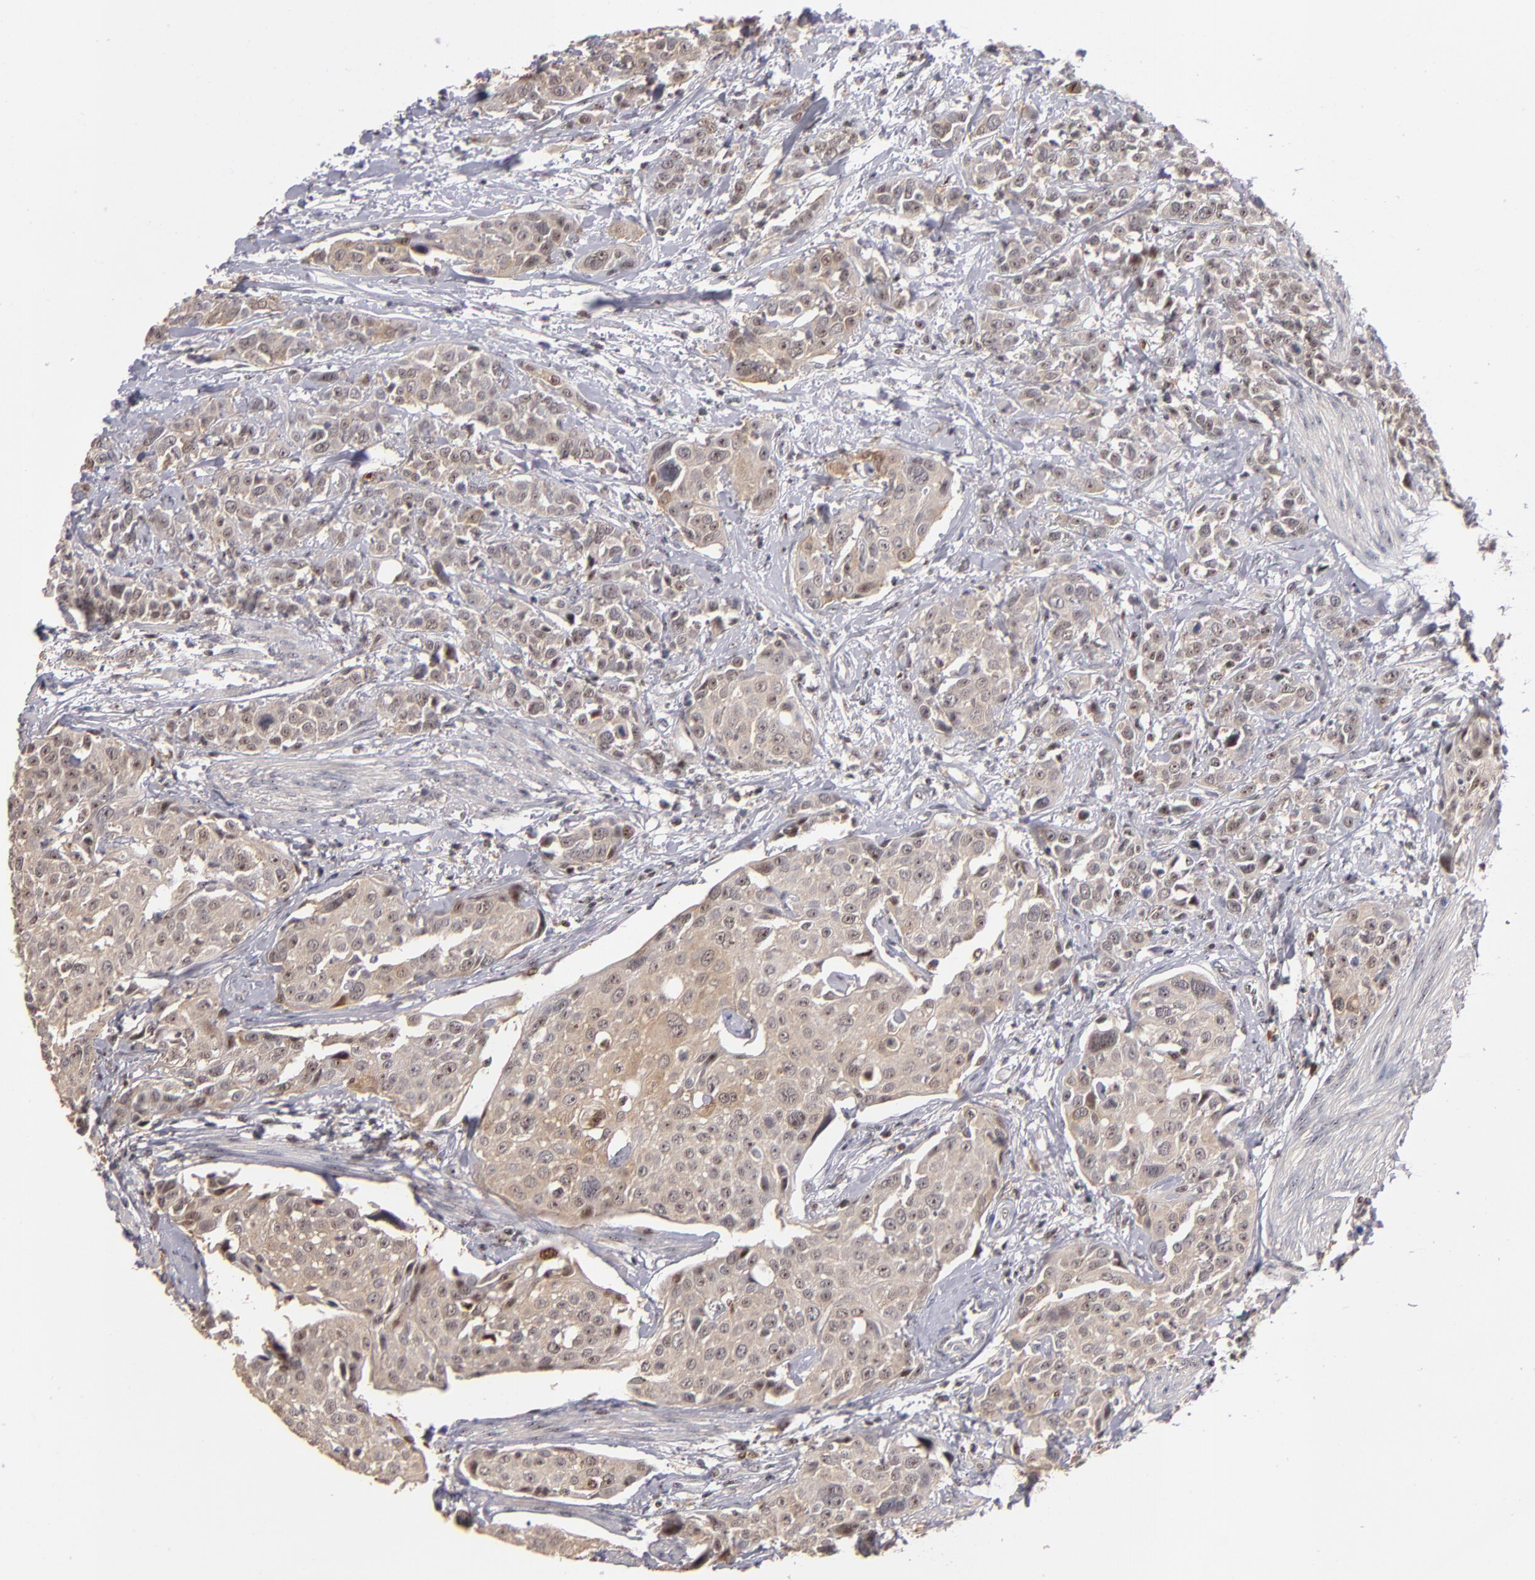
{"staining": {"intensity": "weak", "quantity": ">75%", "location": "cytoplasmic/membranous,nuclear"}, "tissue": "urothelial cancer", "cell_type": "Tumor cells", "image_type": "cancer", "snomed": [{"axis": "morphology", "description": "Urothelial carcinoma, High grade"}, {"axis": "topography", "description": "Urinary bladder"}], "caption": "A brown stain shows weak cytoplasmic/membranous and nuclear expression of a protein in urothelial carcinoma (high-grade) tumor cells. The staining is performed using DAB brown chromogen to label protein expression. The nuclei are counter-stained blue using hematoxylin.", "gene": "PCNX4", "patient": {"sex": "male", "age": 56}}